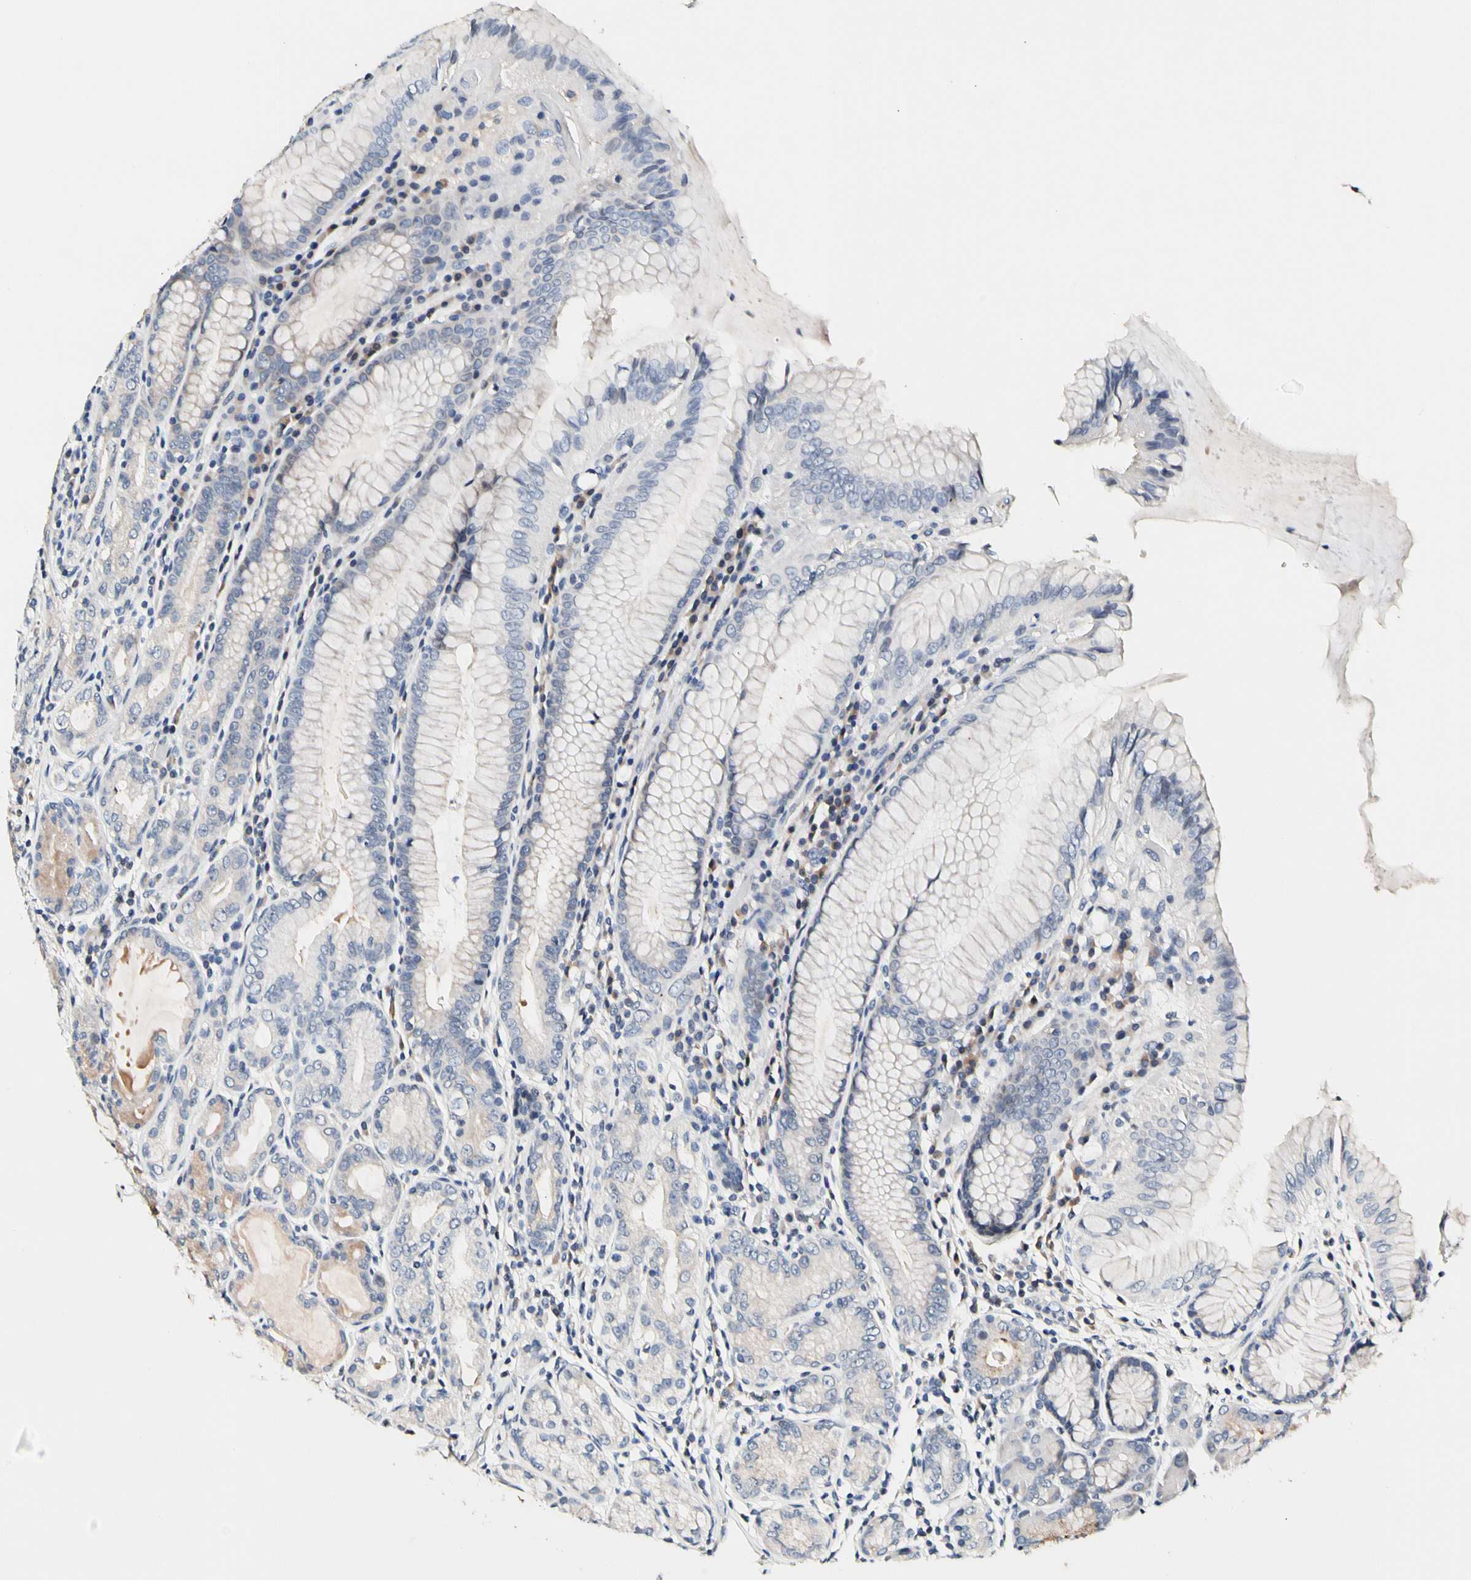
{"staining": {"intensity": "weak", "quantity": "<25%", "location": "cytoplasmic/membranous"}, "tissue": "stomach", "cell_type": "Glandular cells", "image_type": "normal", "snomed": [{"axis": "morphology", "description": "Normal tissue, NOS"}, {"axis": "topography", "description": "Stomach, lower"}], "caption": "A micrograph of human stomach is negative for staining in glandular cells. (Stains: DAB (3,3'-diaminobenzidine) immunohistochemistry (IHC) with hematoxylin counter stain, Microscopy: brightfield microscopy at high magnification).", "gene": "SOX30", "patient": {"sex": "female", "age": 76}}